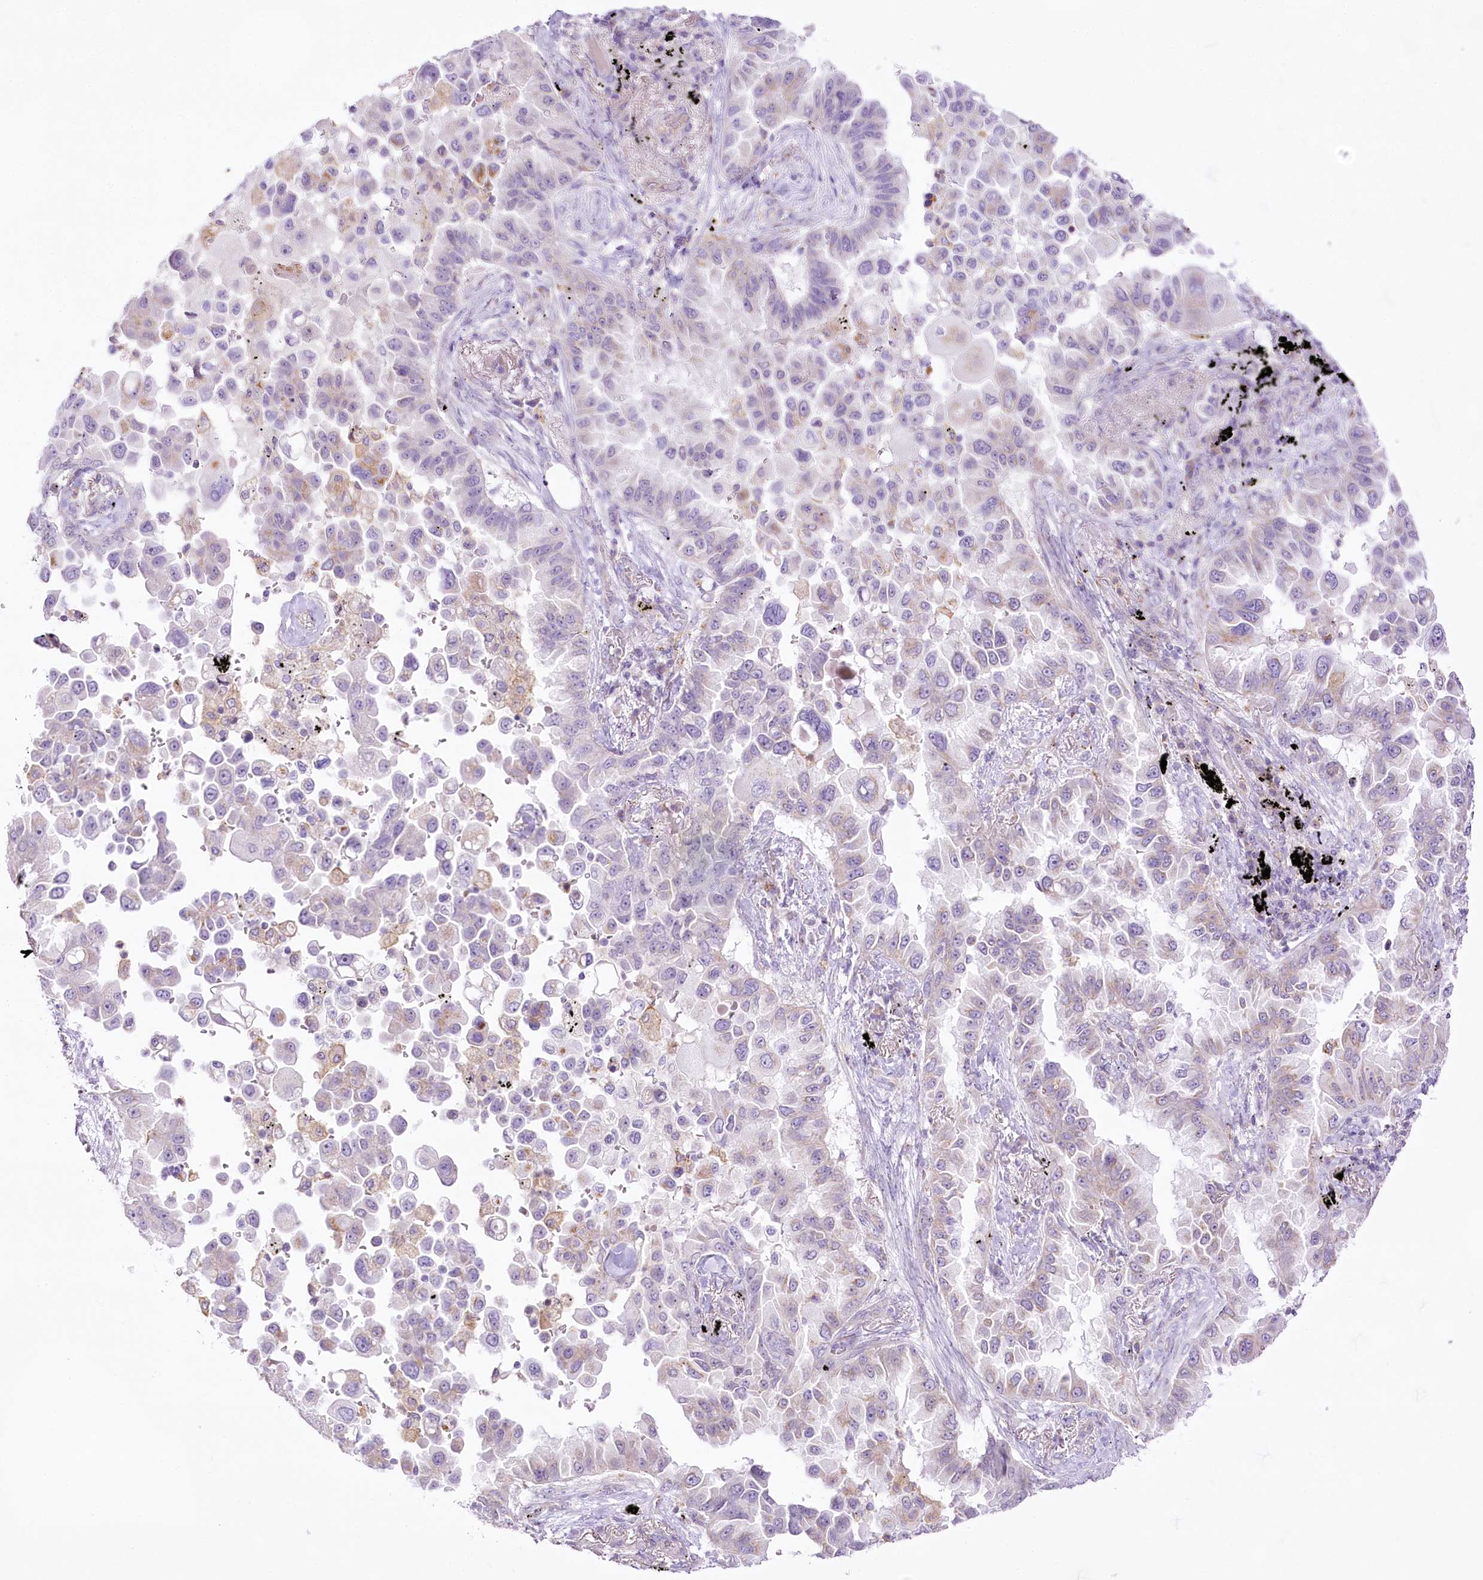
{"staining": {"intensity": "negative", "quantity": "none", "location": "none"}, "tissue": "lung cancer", "cell_type": "Tumor cells", "image_type": "cancer", "snomed": [{"axis": "morphology", "description": "Adenocarcinoma, NOS"}, {"axis": "topography", "description": "Lung"}], "caption": "Adenocarcinoma (lung) was stained to show a protein in brown. There is no significant positivity in tumor cells.", "gene": "CCDC30", "patient": {"sex": "female", "age": 67}}